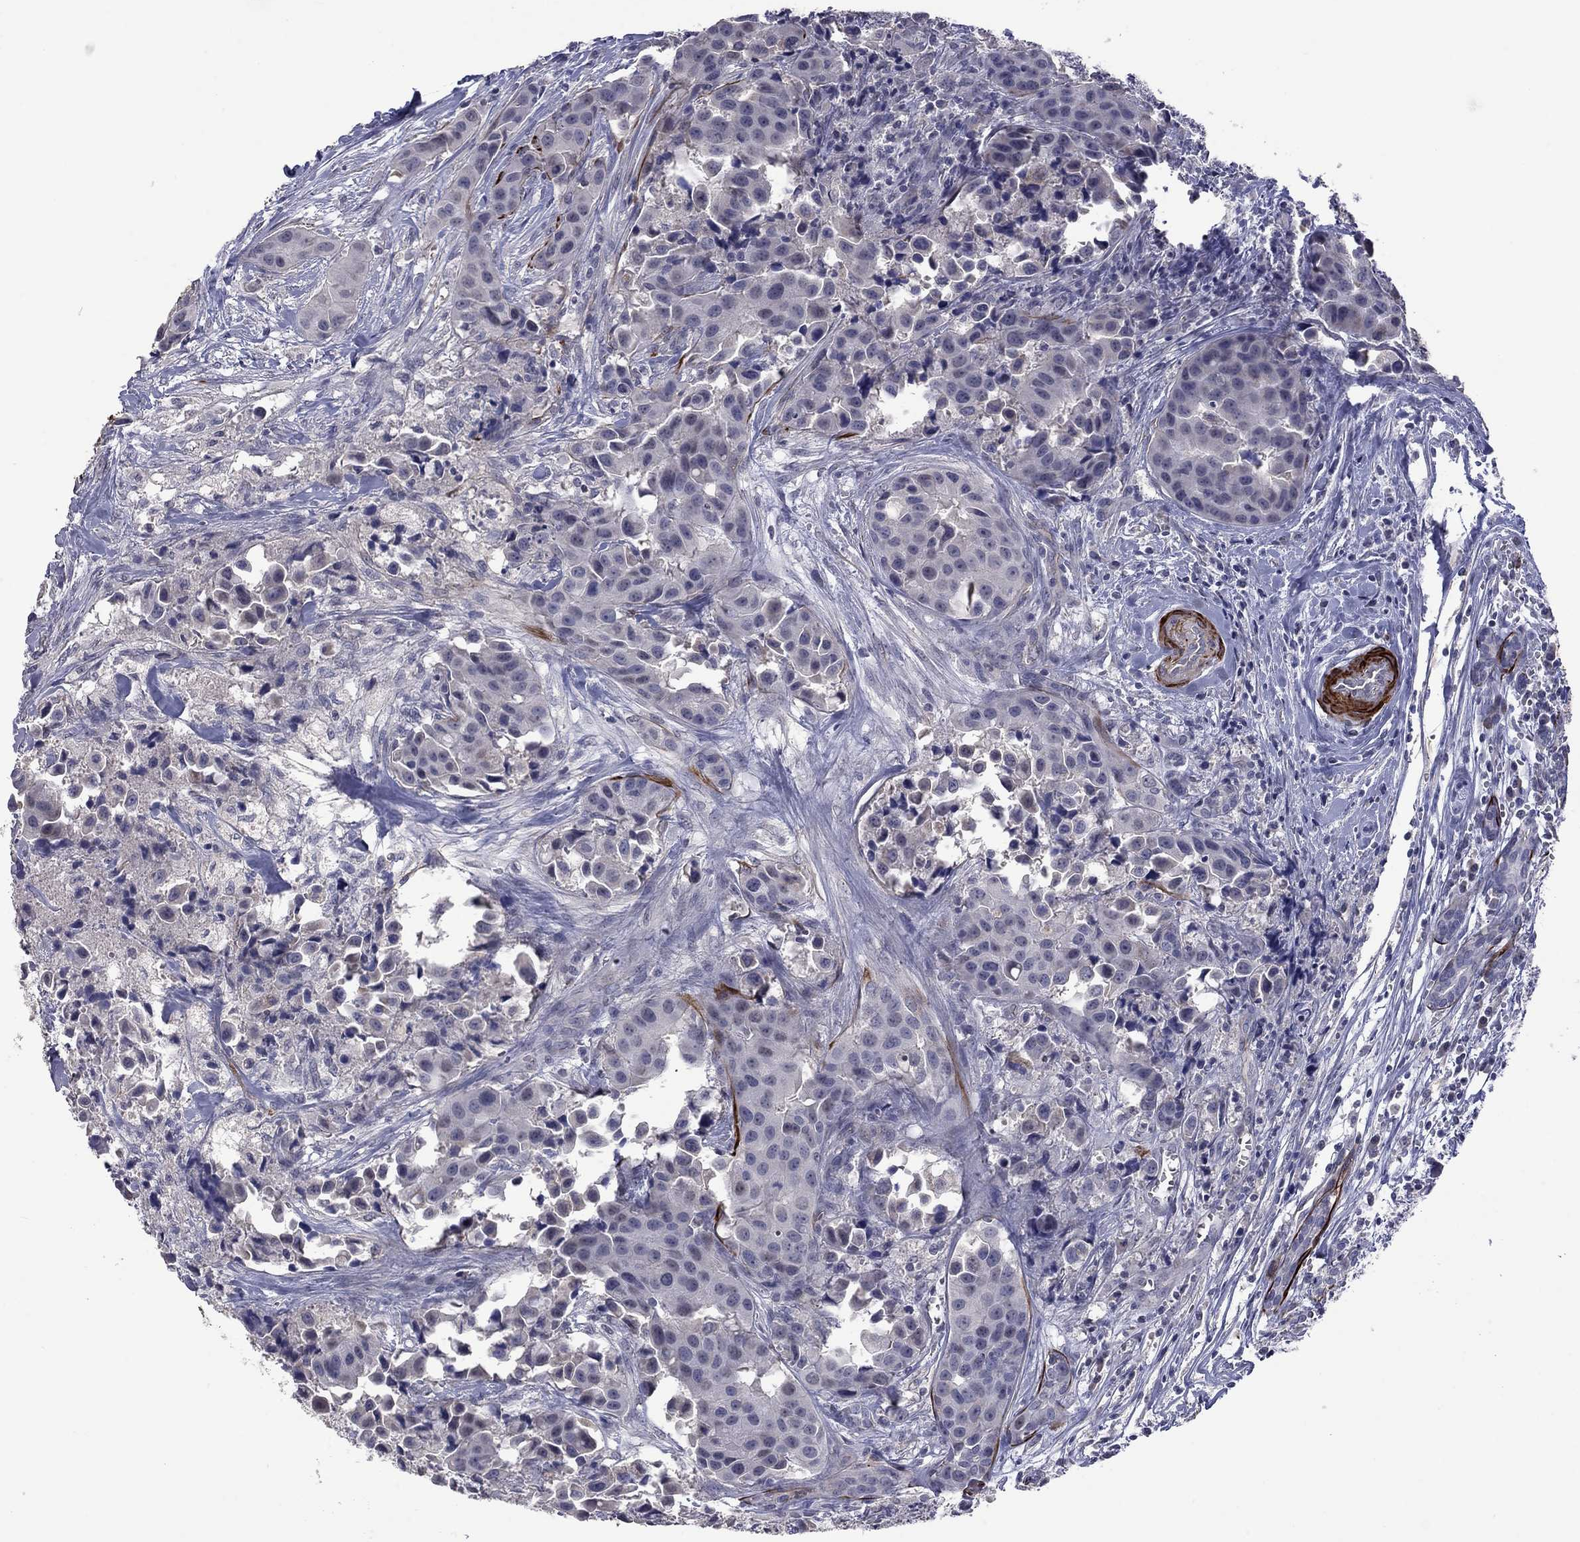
{"staining": {"intensity": "negative", "quantity": "none", "location": "none"}, "tissue": "head and neck cancer", "cell_type": "Tumor cells", "image_type": "cancer", "snomed": [{"axis": "morphology", "description": "Adenocarcinoma, NOS"}, {"axis": "topography", "description": "Head-Neck"}], "caption": "Tumor cells are negative for protein expression in human head and neck adenocarcinoma.", "gene": "IP6K3", "patient": {"sex": "male", "age": 76}}